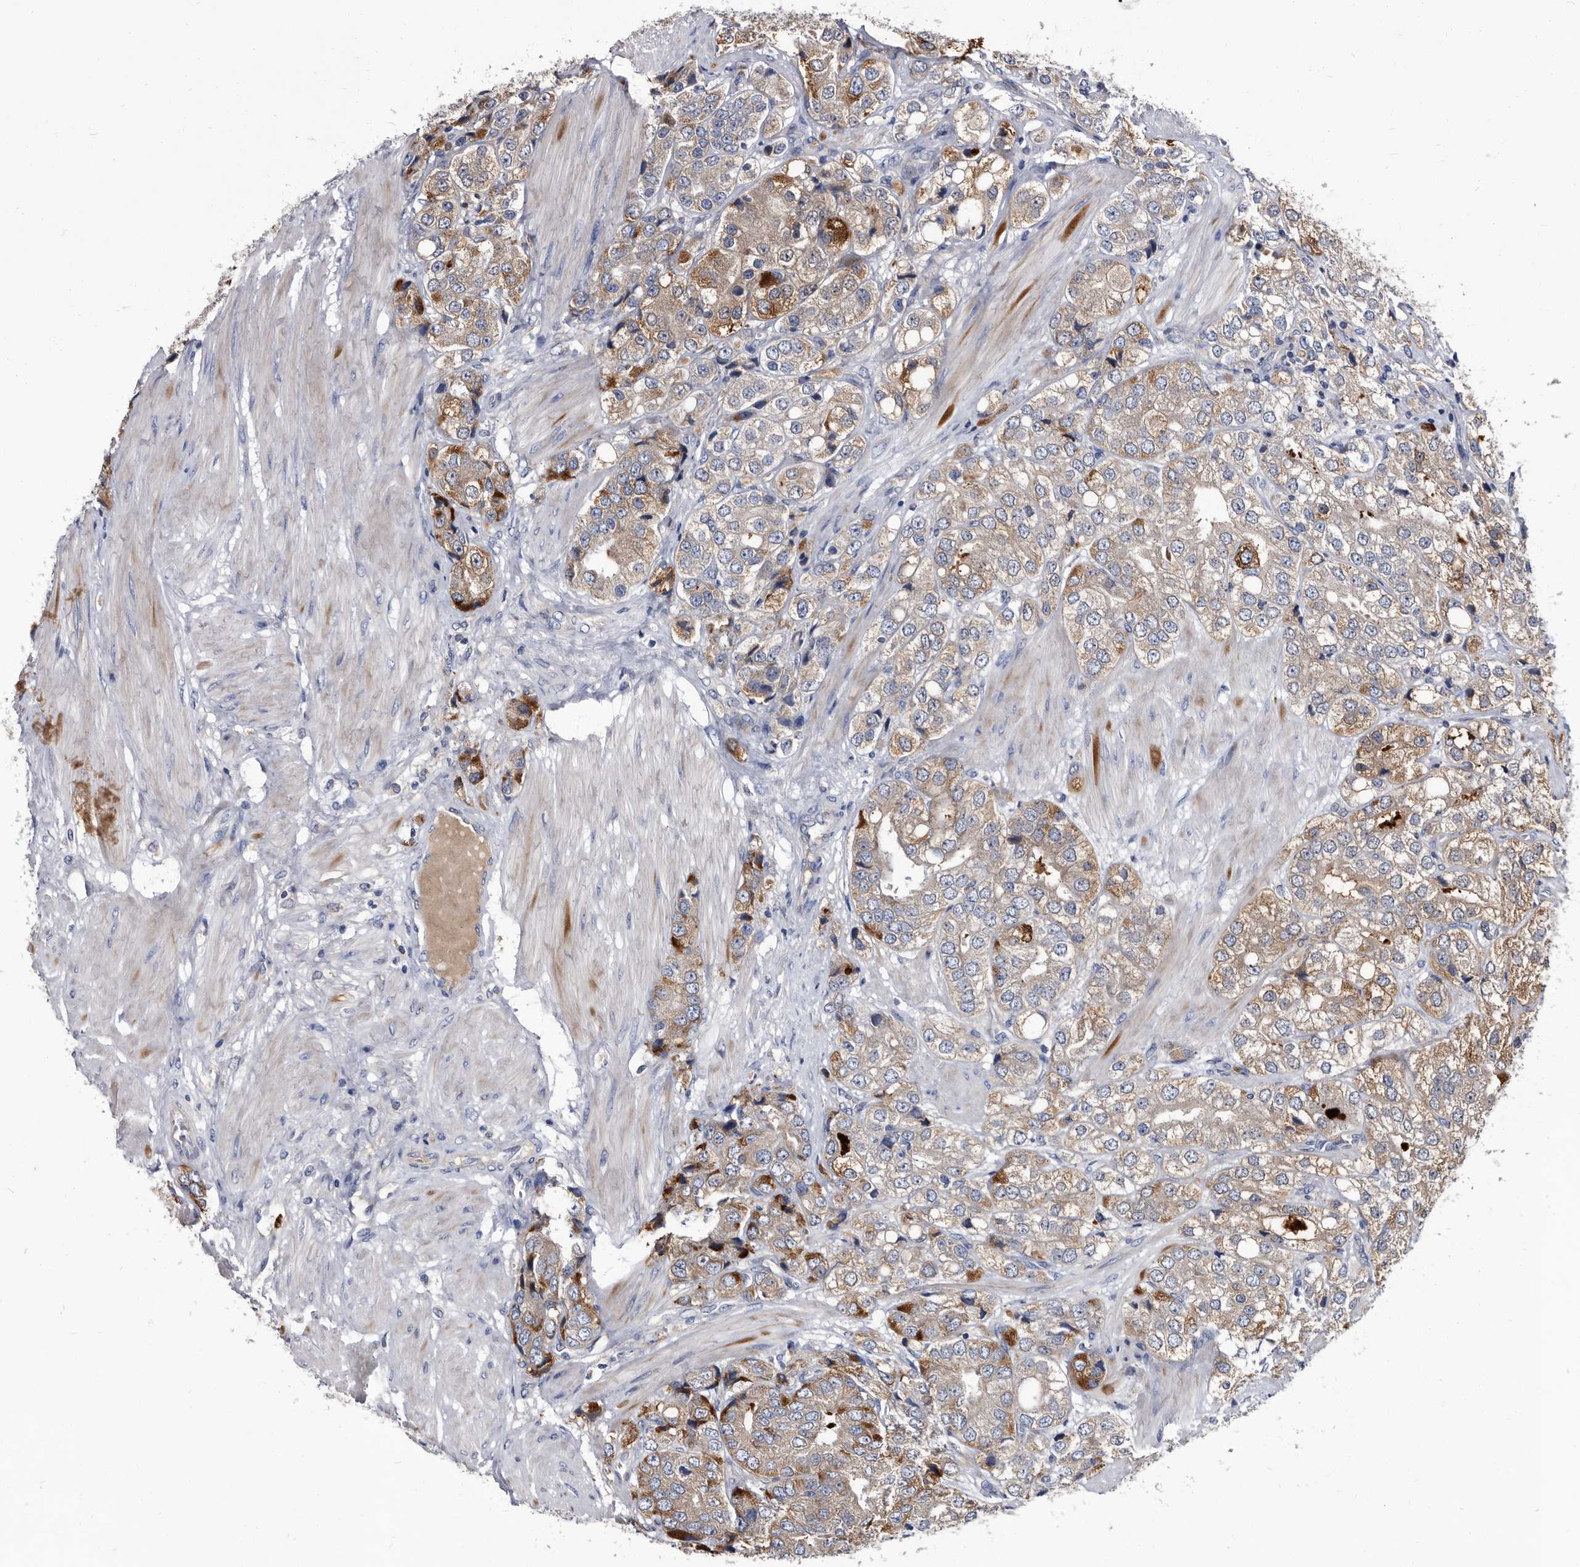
{"staining": {"intensity": "moderate", "quantity": "25%-75%", "location": "cytoplasmic/membranous"}, "tissue": "prostate cancer", "cell_type": "Tumor cells", "image_type": "cancer", "snomed": [{"axis": "morphology", "description": "Adenocarcinoma, High grade"}, {"axis": "topography", "description": "Prostate"}], "caption": "A brown stain shows moderate cytoplasmic/membranous positivity of a protein in human high-grade adenocarcinoma (prostate) tumor cells.", "gene": "DTNBP1", "patient": {"sex": "male", "age": 50}}